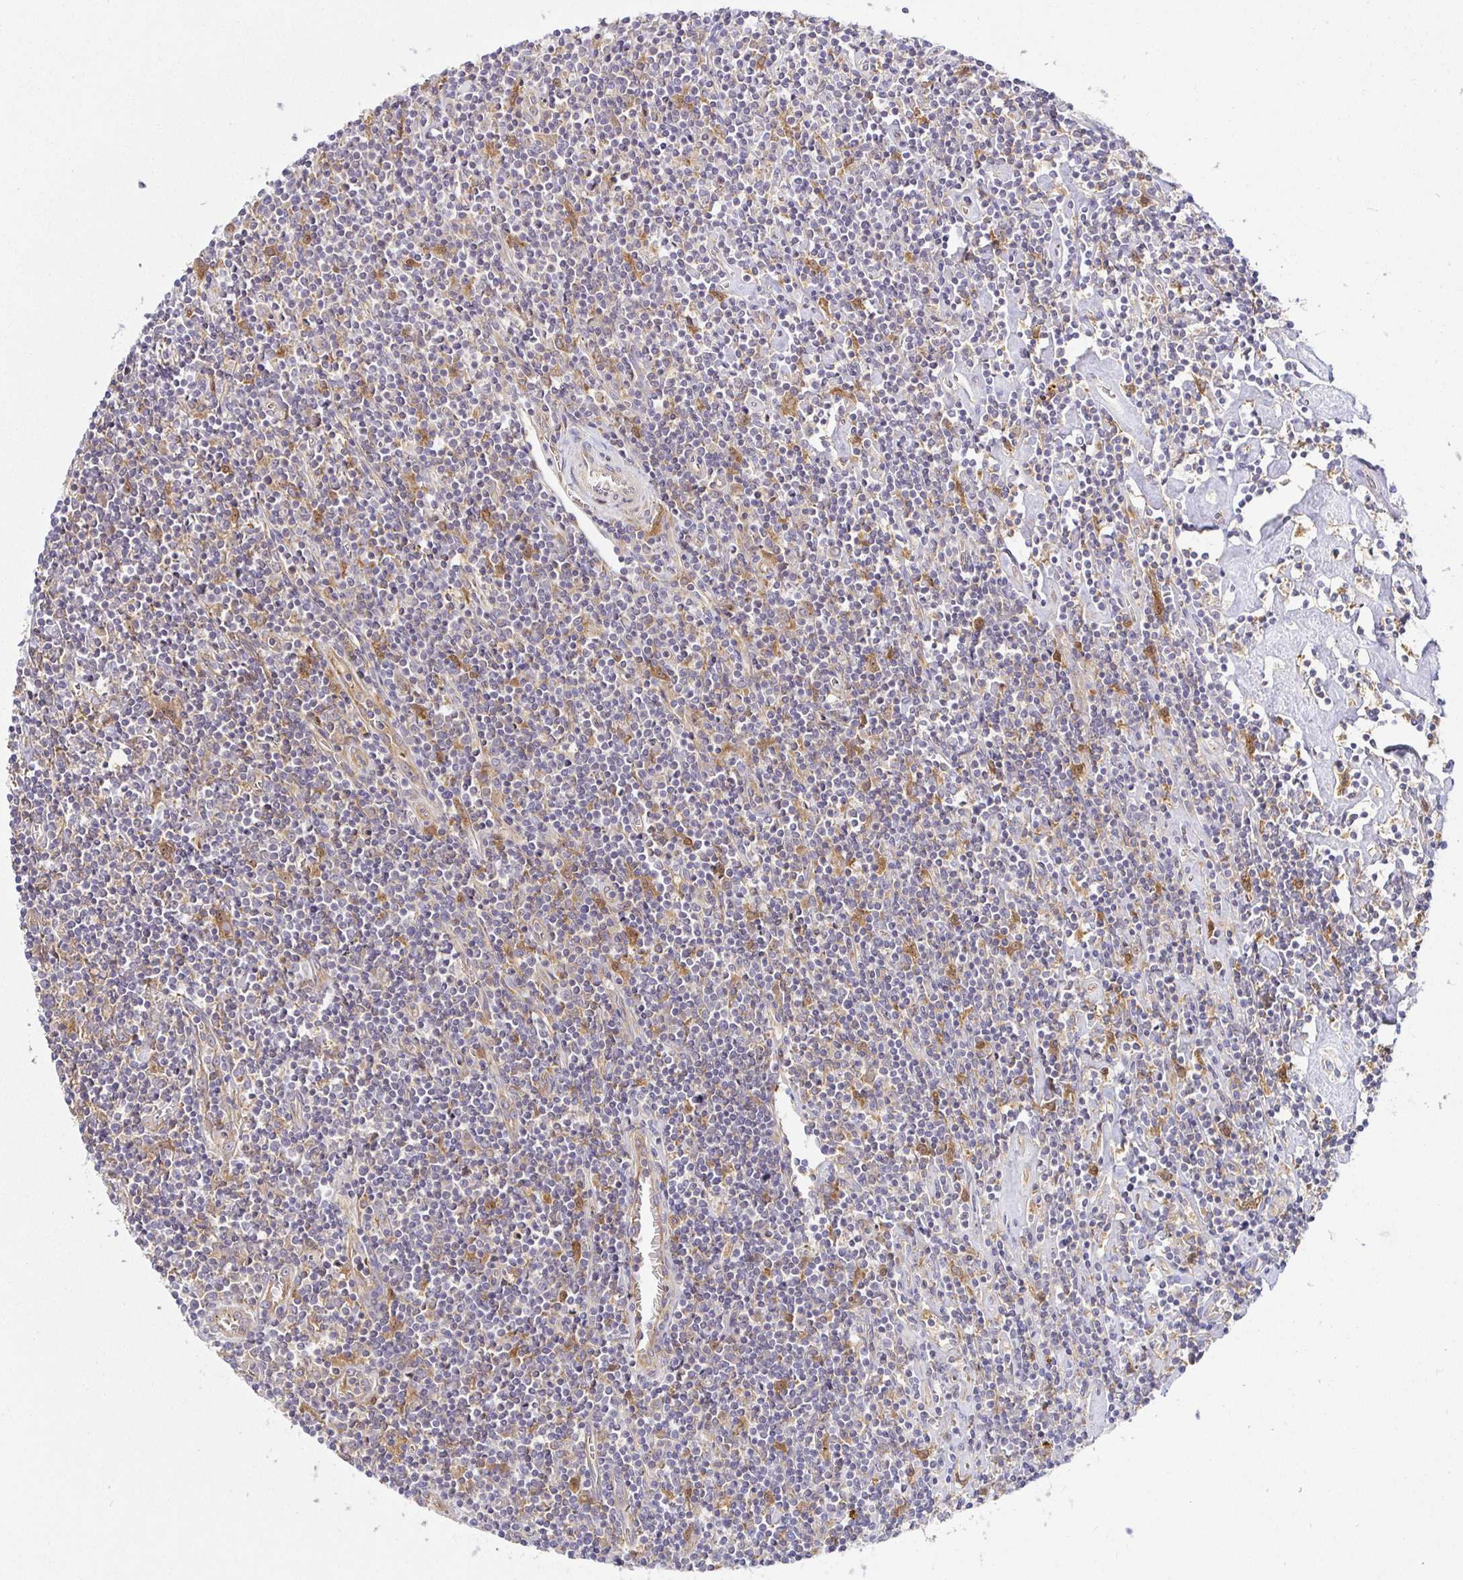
{"staining": {"intensity": "moderate", "quantity": "25%-75%", "location": "cytoplasmic/membranous"}, "tissue": "lymphoma", "cell_type": "Tumor cells", "image_type": "cancer", "snomed": [{"axis": "morphology", "description": "Hodgkin's disease, NOS"}, {"axis": "topography", "description": "Lymph node"}], "caption": "Immunohistochemical staining of Hodgkin's disease displays medium levels of moderate cytoplasmic/membranous expression in approximately 25%-75% of tumor cells. (DAB (3,3'-diaminobenzidine) IHC, brown staining for protein, blue staining for nuclei).", "gene": "SNX8", "patient": {"sex": "male", "age": 40}}